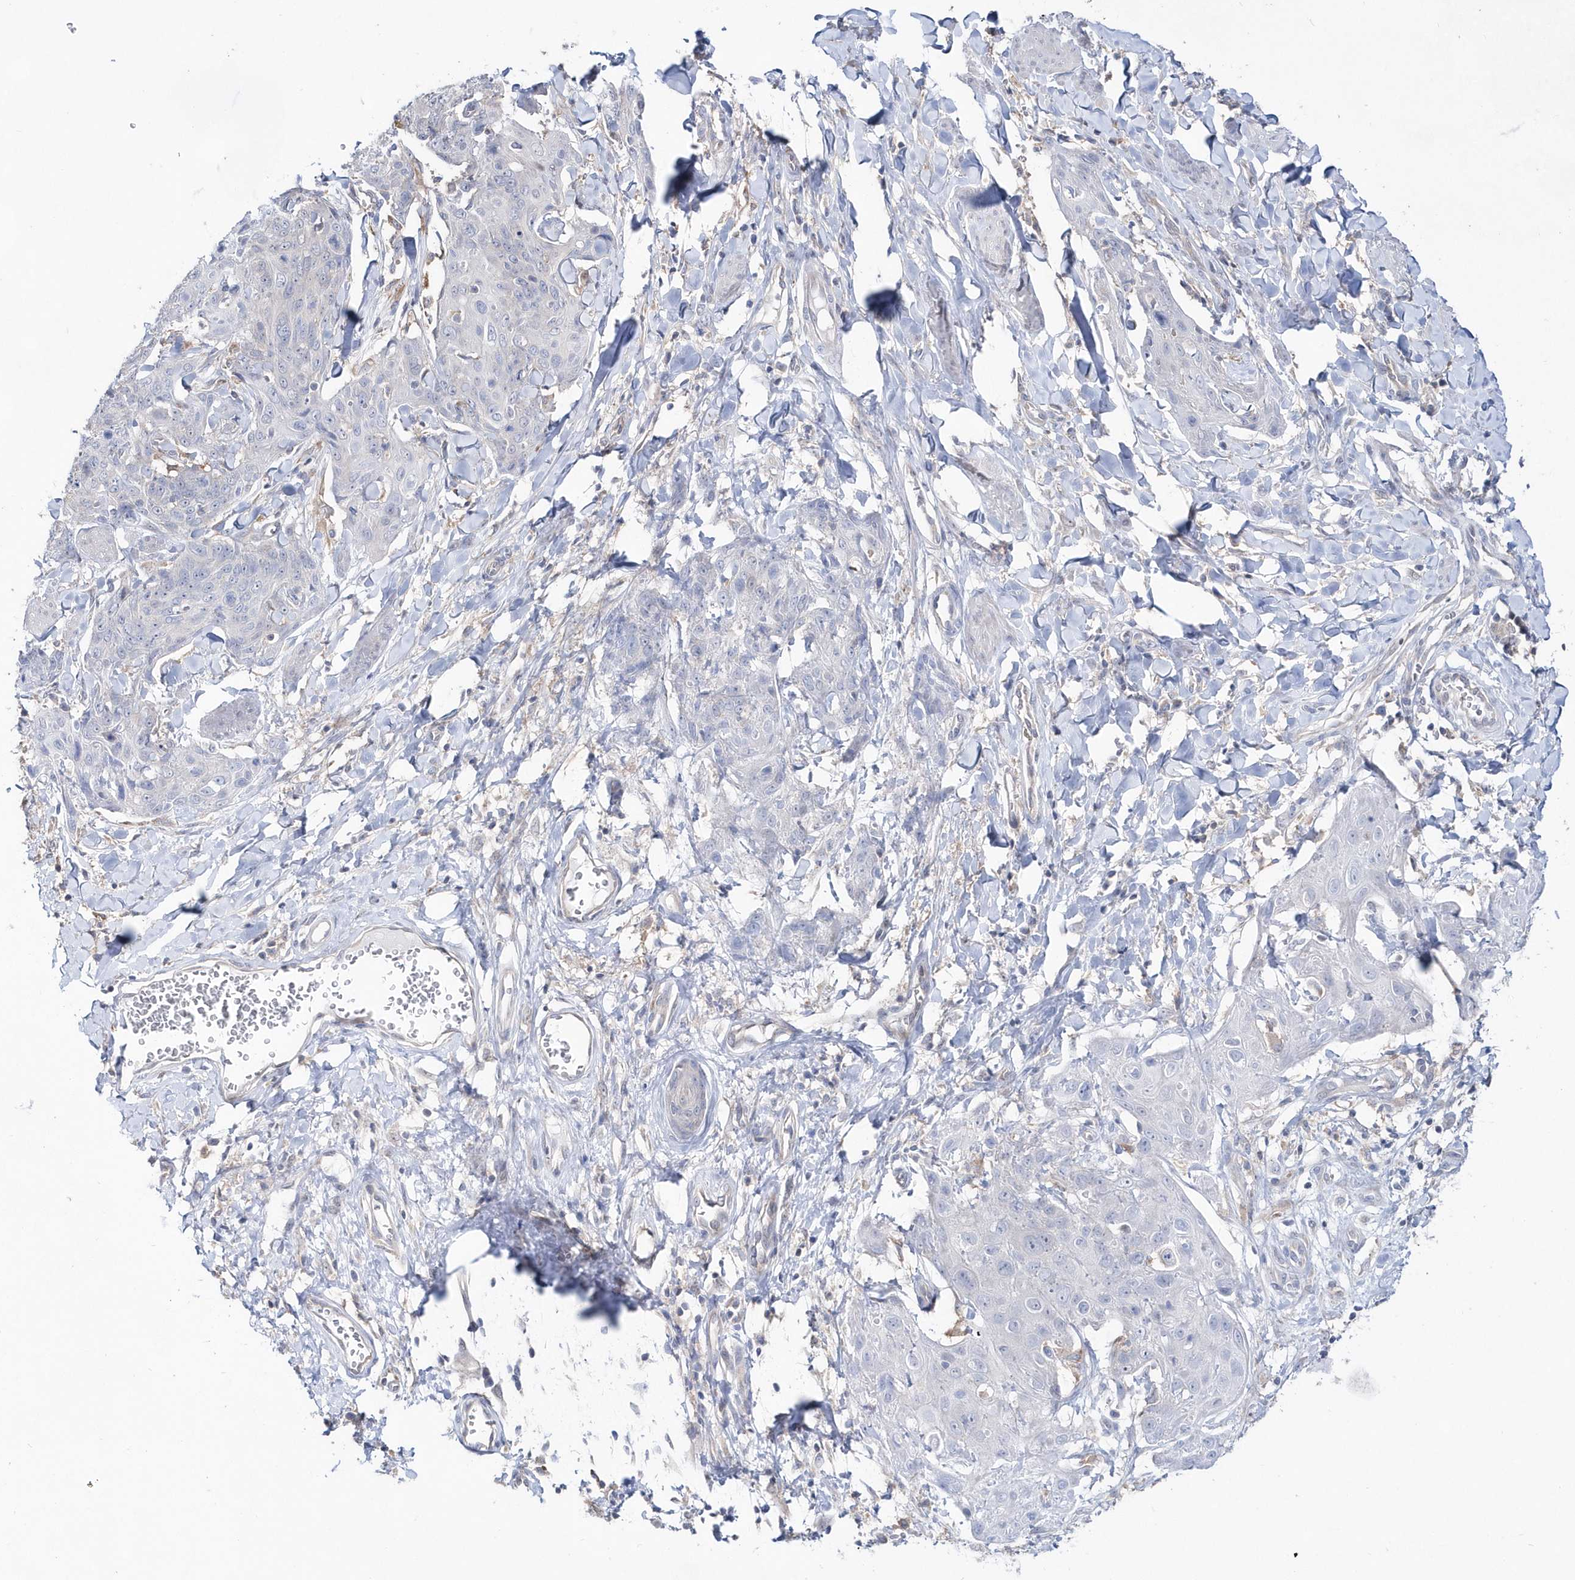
{"staining": {"intensity": "negative", "quantity": "none", "location": "none"}, "tissue": "skin cancer", "cell_type": "Tumor cells", "image_type": "cancer", "snomed": [{"axis": "morphology", "description": "Squamous cell carcinoma, NOS"}, {"axis": "topography", "description": "Skin"}, {"axis": "topography", "description": "Vulva"}], "caption": "Immunohistochemistry (IHC) image of neoplastic tissue: skin cancer (squamous cell carcinoma) stained with DAB (3,3'-diaminobenzidine) exhibits no significant protein positivity in tumor cells.", "gene": "BDH2", "patient": {"sex": "female", "age": 85}}